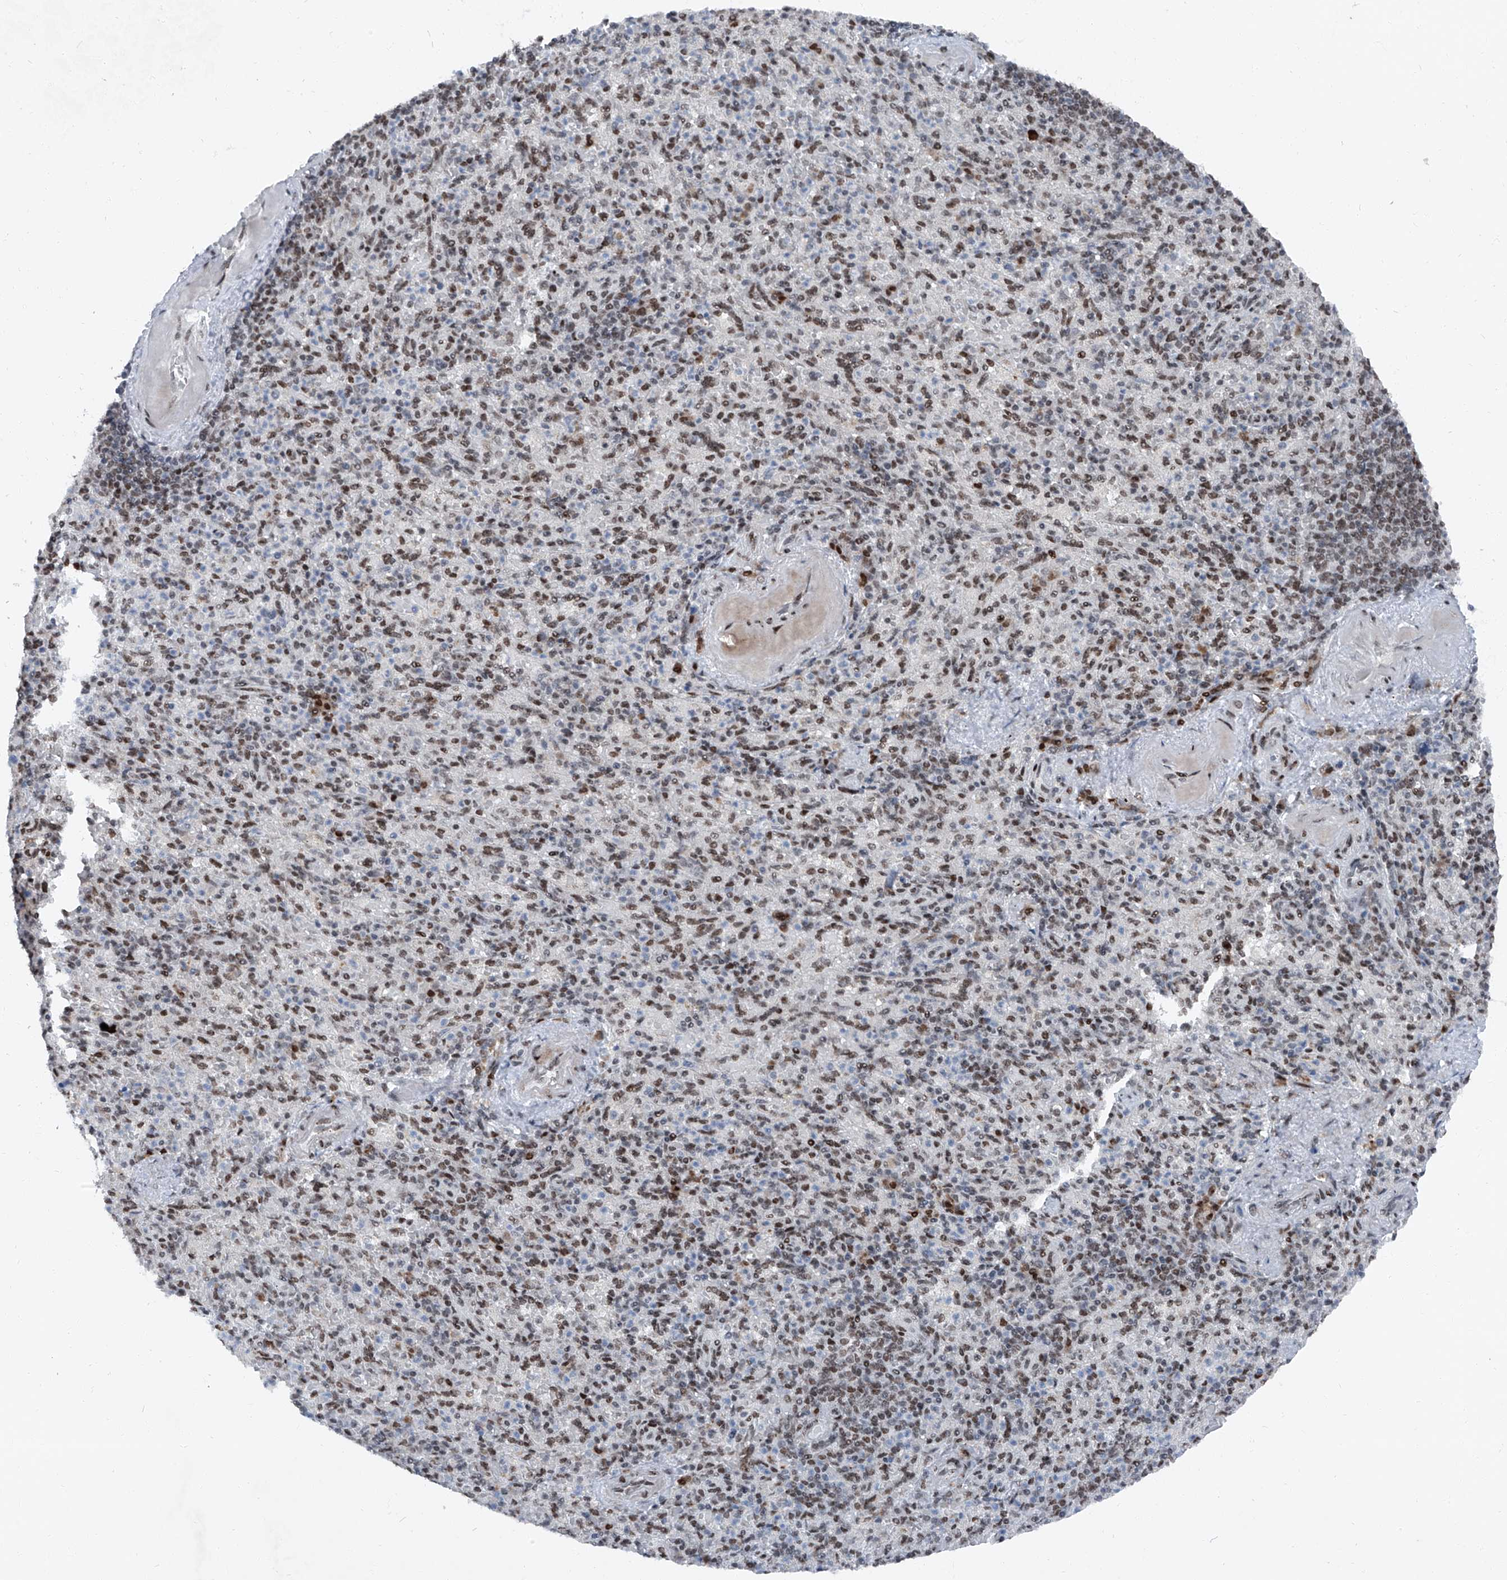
{"staining": {"intensity": "moderate", "quantity": "<25%", "location": "nuclear"}, "tissue": "spleen", "cell_type": "Cells in red pulp", "image_type": "normal", "snomed": [{"axis": "morphology", "description": "Normal tissue, NOS"}, {"axis": "topography", "description": "Spleen"}], "caption": "Immunohistochemistry micrograph of normal human spleen stained for a protein (brown), which exhibits low levels of moderate nuclear expression in approximately <25% of cells in red pulp.", "gene": "BMI1", "patient": {"sex": "female", "age": 74}}